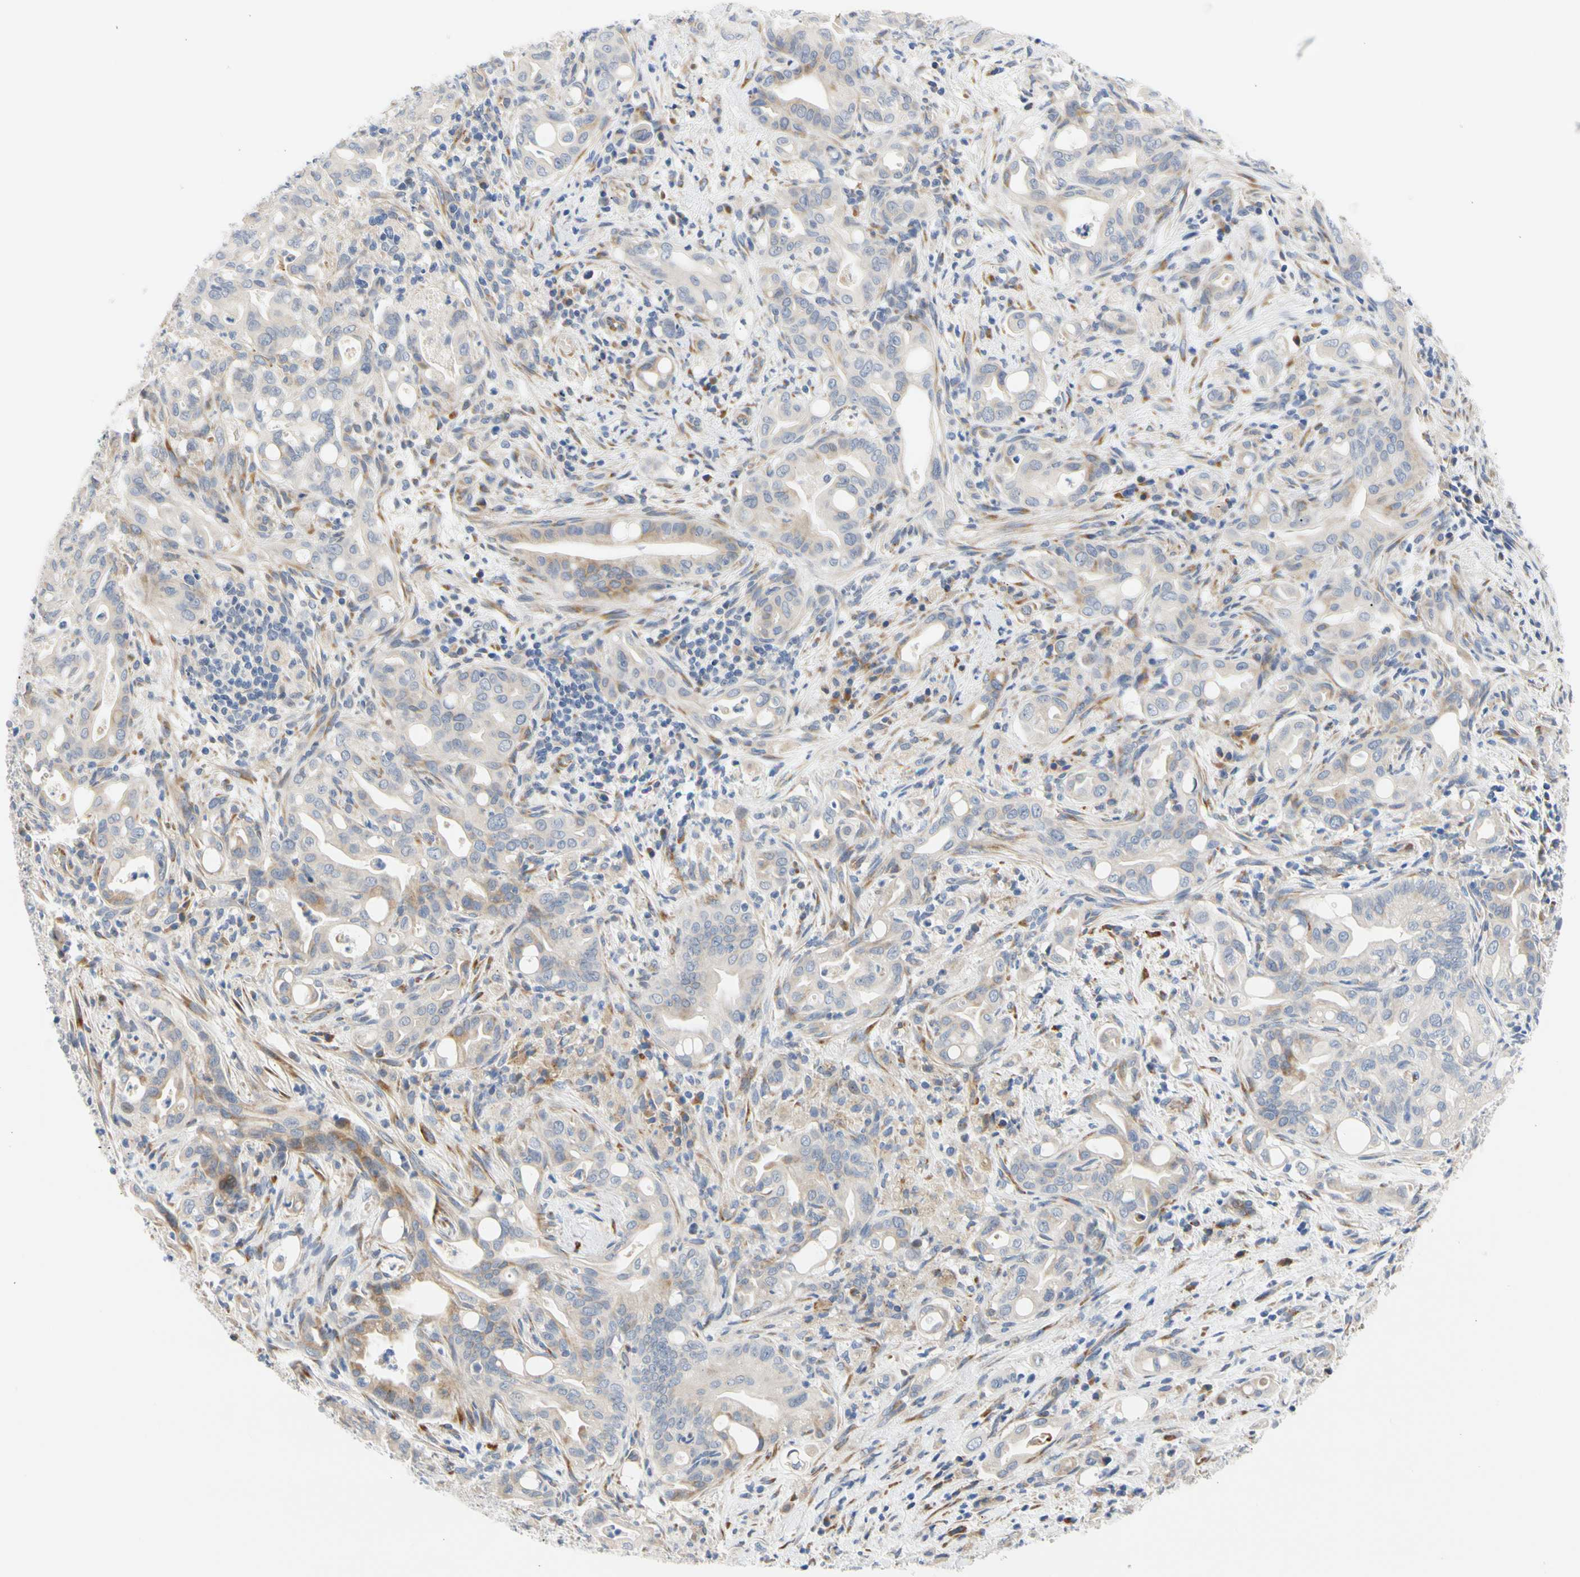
{"staining": {"intensity": "moderate", "quantity": "25%-75%", "location": "cytoplasmic/membranous"}, "tissue": "liver cancer", "cell_type": "Tumor cells", "image_type": "cancer", "snomed": [{"axis": "morphology", "description": "Cholangiocarcinoma"}, {"axis": "topography", "description": "Liver"}], "caption": "A photomicrograph of human liver cancer stained for a protein exhibits moderate cytoplasmic/membranous brown staining in tumor cells.", "gene": "ZNF236", "patient": {"sex": "female", "age": 68}}